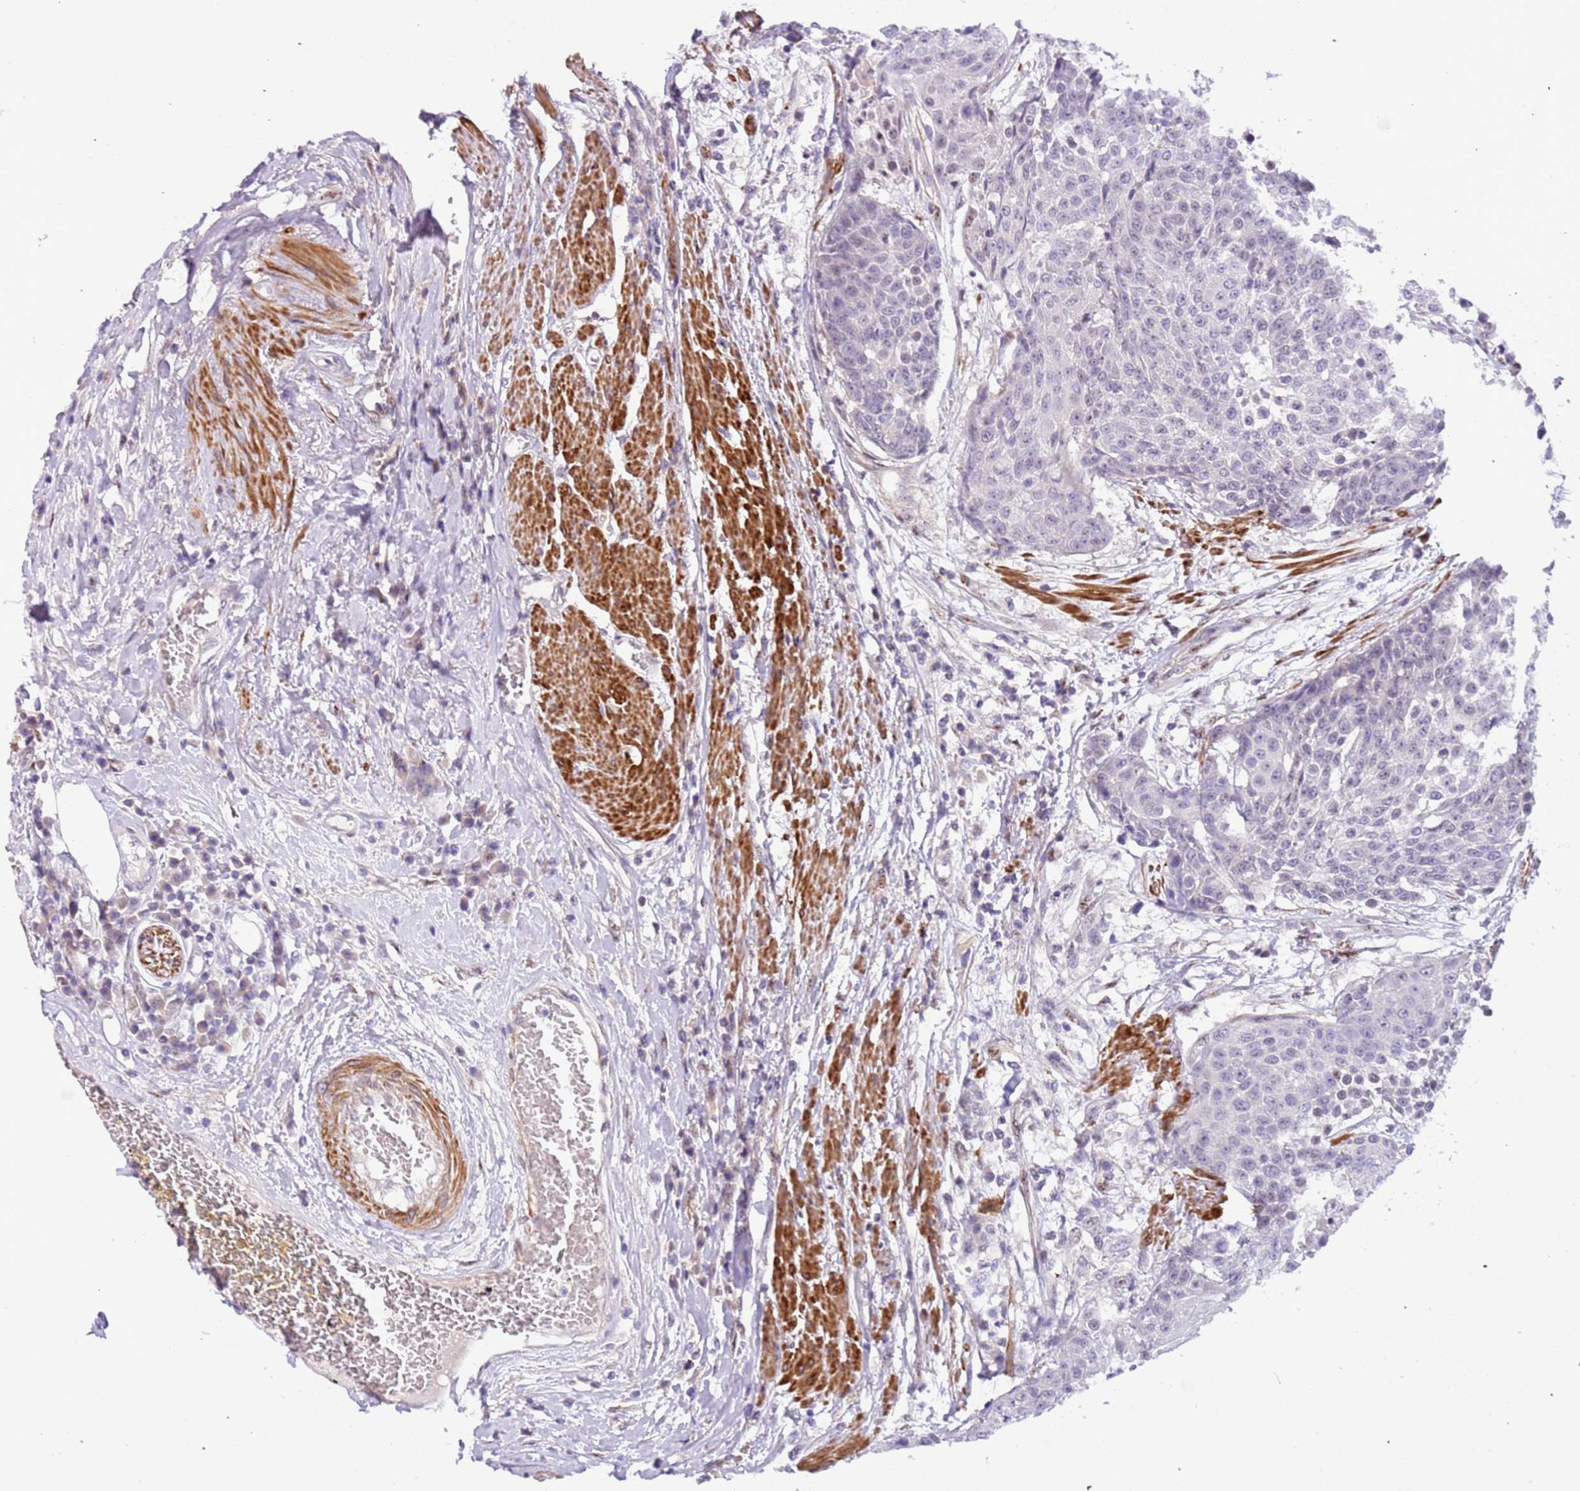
{"staining": {"intensity": "negative", "quantity": "none", "location": "none"}, "tissue": "urothelial cancer", "cell_type": "Tumor cells", "image_type": "cancer", "snomed": [{"axis": "morphology", "description": "Urothelial carcinoma, High grade"}, {"axis": "topography", "description": "Urinary bladder"}], "caption": "A histopathology image of human urothelial cancer is negative for staining in tumor cells.", "gene": "PLEKHH1", "patient": {"sex": "female", "age": 63}}